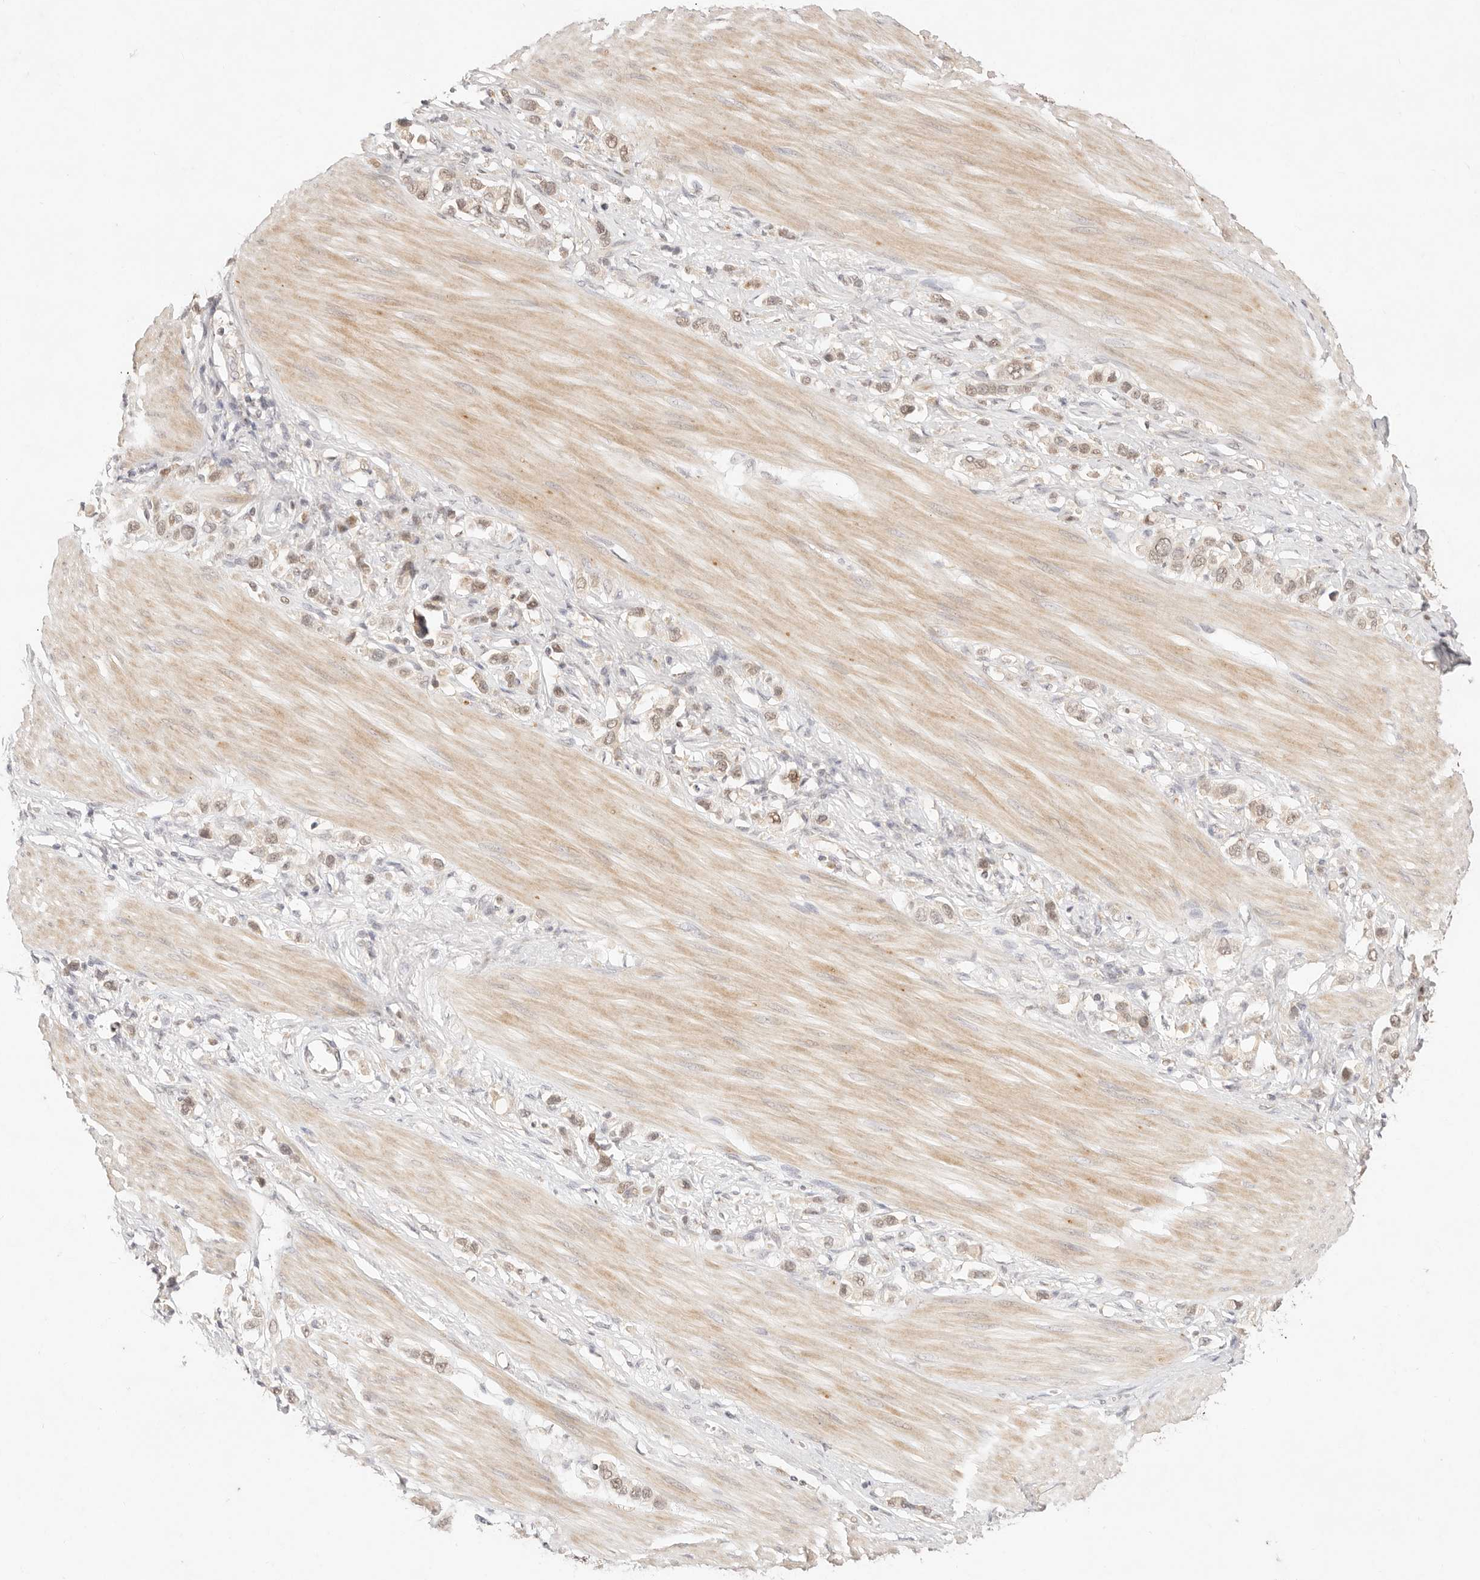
{"staining": {"intensity": "weak", "quantity": ">75%", "location": "nuclear"}, "tissue": "stomach cancer", "cell_type": "Tumor cells", "image_type": "cancer", "snomed": [{"axis": "morphology", "description": "Adenocarcinoma, NOS"}, {"axis": "topography", "description": "Stomach"}], "caption": "Tumor cells reveal weak nuclear staining in about >75% of cells in stomach cancer.", "gene": "GPR156", "patient": {"sex": "female", "age": 65}}